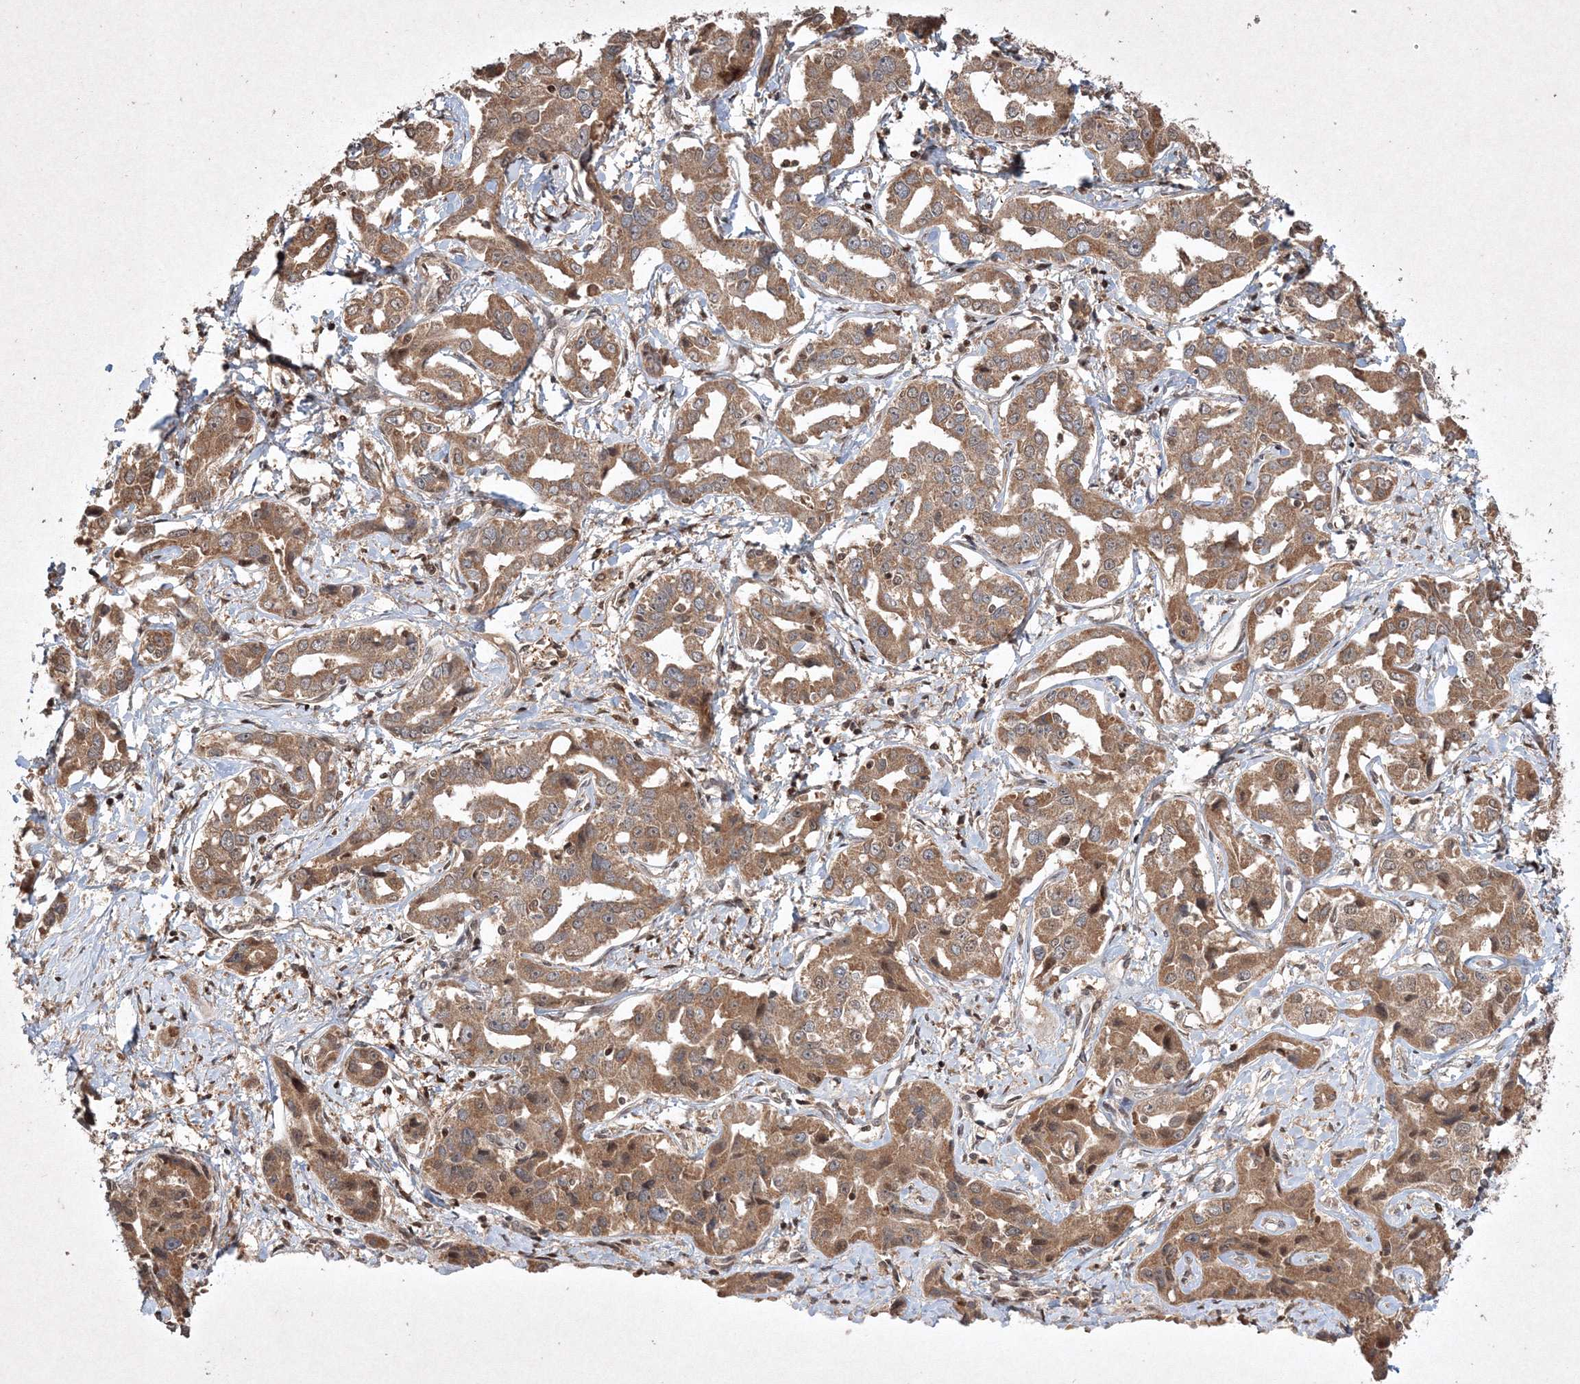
{"staining": {"intensity": "moderate", "quantity": ">75%", "location": "cytoplasmic/membranous"}, "tissue": "liver cancer", "cell_type": "Tumor cells", "image_type": "cancer", "snomed": [{"axis": "morphology", "description": "Cholangiocarcinoma"}, {"axis": "topography", "description": "Liver"}], "caption": "This is an image of immunohistochemistry staining of liver cholangiocarcinoma, which shows moderate expression in the cytoplasmic/membranous of tumor cells.", "gene": "PLTP", "patient": {"sex": "male", "age": 59}}